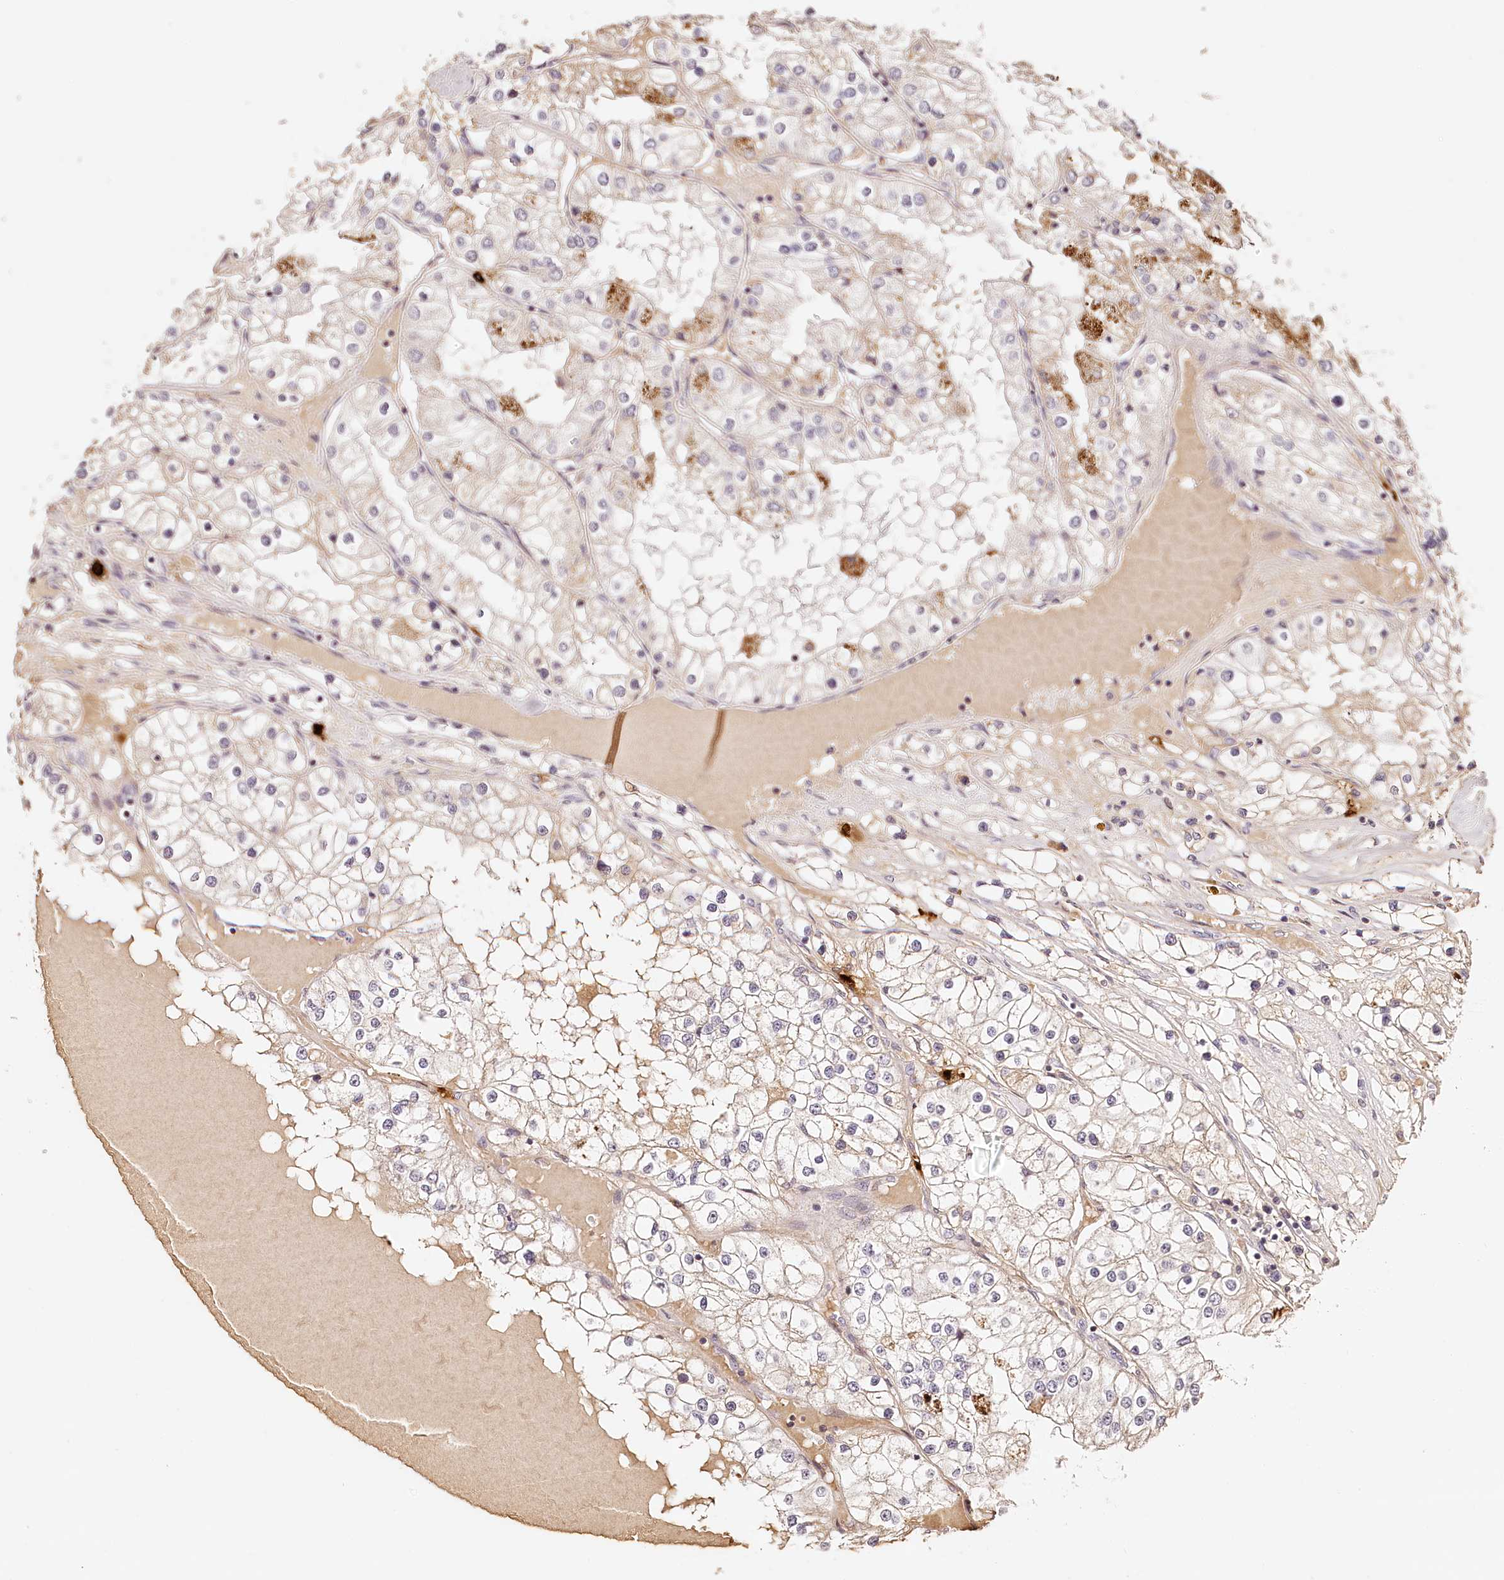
{"staining": {"intensity": "weak", "quantity": "25%-75%", "location": "cytoplasmic/membranous"}, "tissue": "renal cancer", "cell_type": "Tumor cells", "image_type": "cancer", "snomed": [{"axis": "morphology", "description": "Adenocarcinoma, NOS"}, {"axis": "topography", "description": "Kidney"}], "caption": "The immunohistochemical stain labels weak cytoplasmic/membranous staining in tumor cells of renal adenocarcinoma tissue. Nuclei are stained in blue.", "gene": "SYNGR1", "patient": {"sex": "male", "age": 68}}